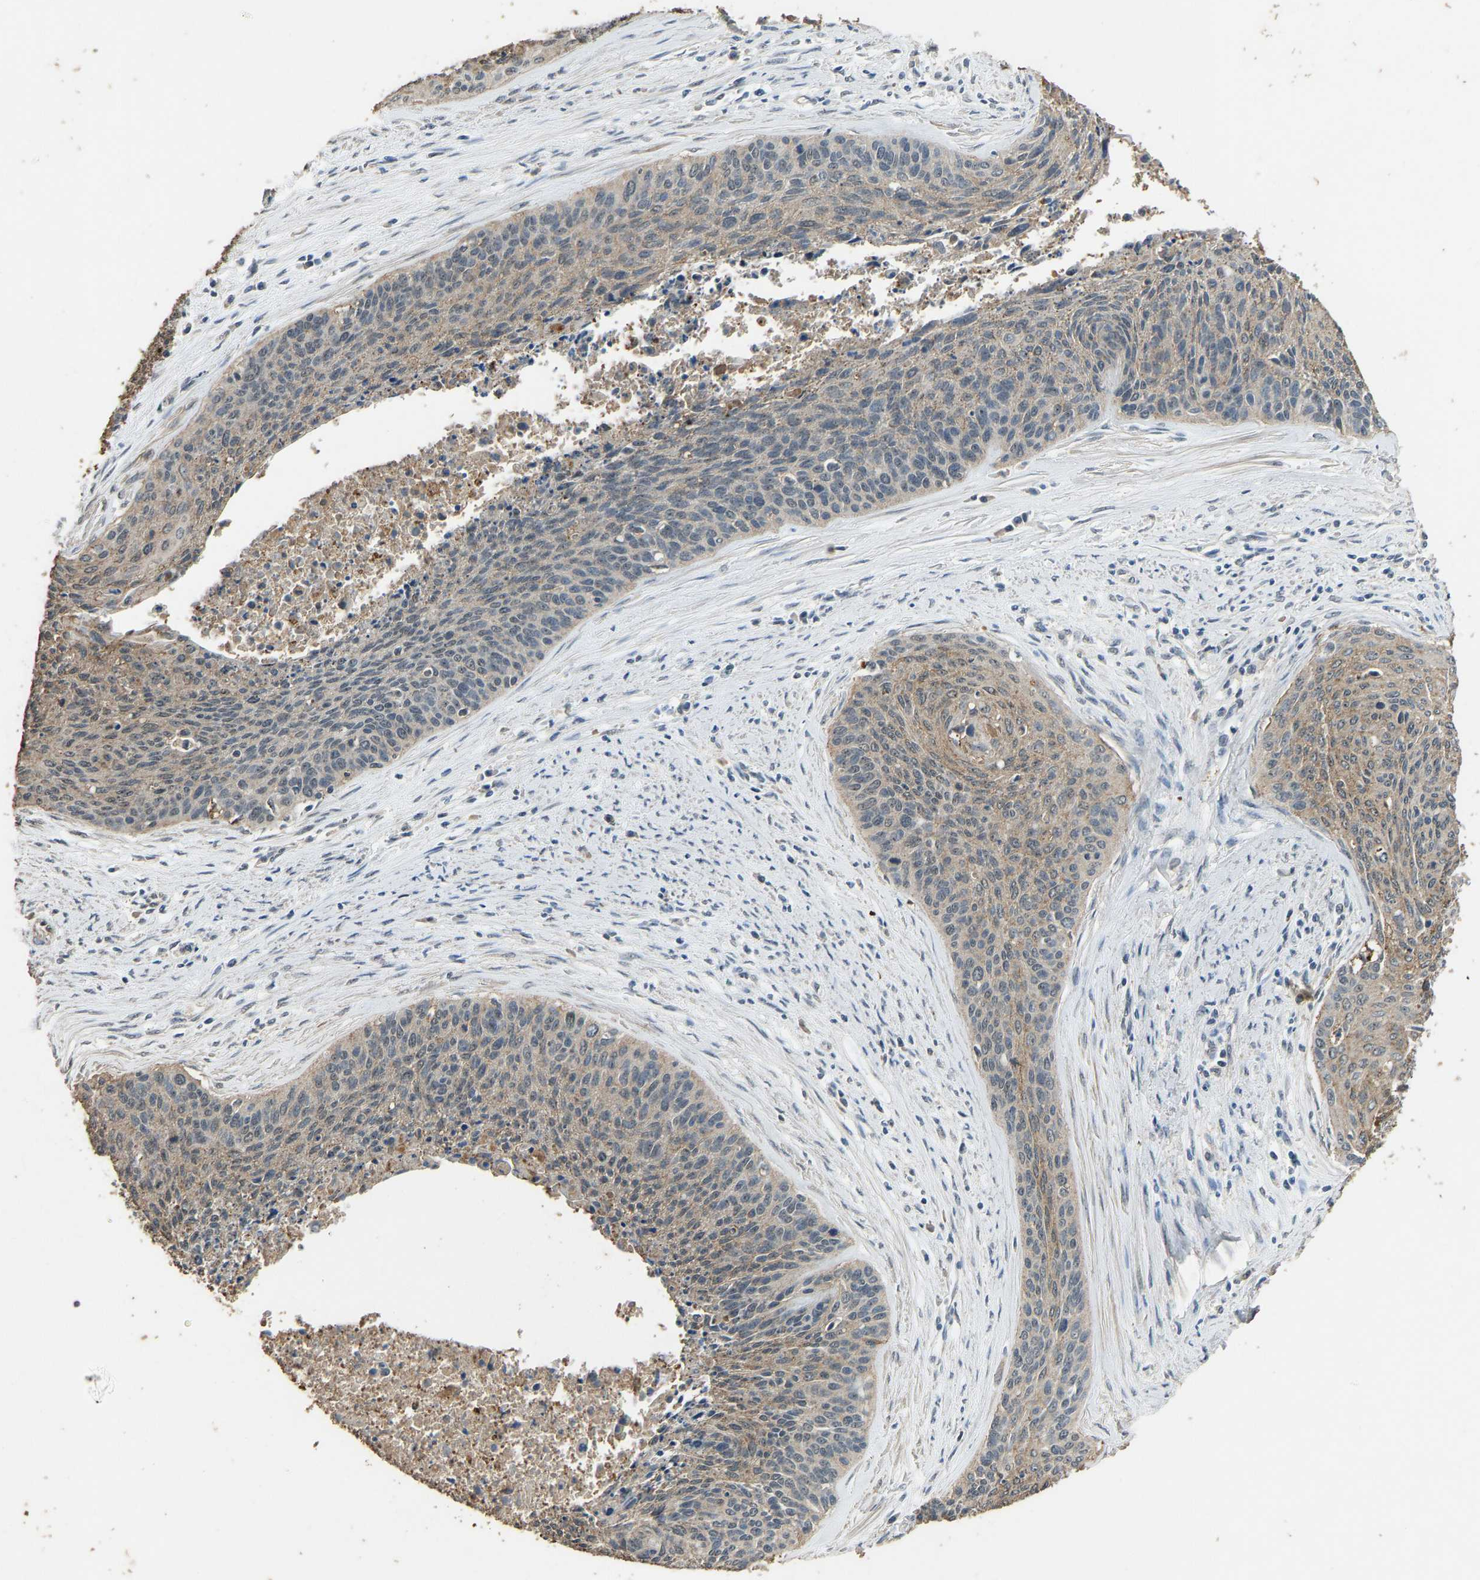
{"staining": {"intensity": "negative", "quantity": "none", "location": "none"}, "tissue": "cervical cancer", "cell_type": "Tumor cells", "image_type": "cancer", "snomed": [{"axis": "morphology", "description": "Squamous cell carcinoma, NOS"}, {"axis": "topography", "description": "Cervix"}], "caption": "Cervical cancer was stained to show a protein in brown. There is no significant positivity in tumor cells.", "gene": "CIDEC", "patient": {"sex": "female", "age": 55}}